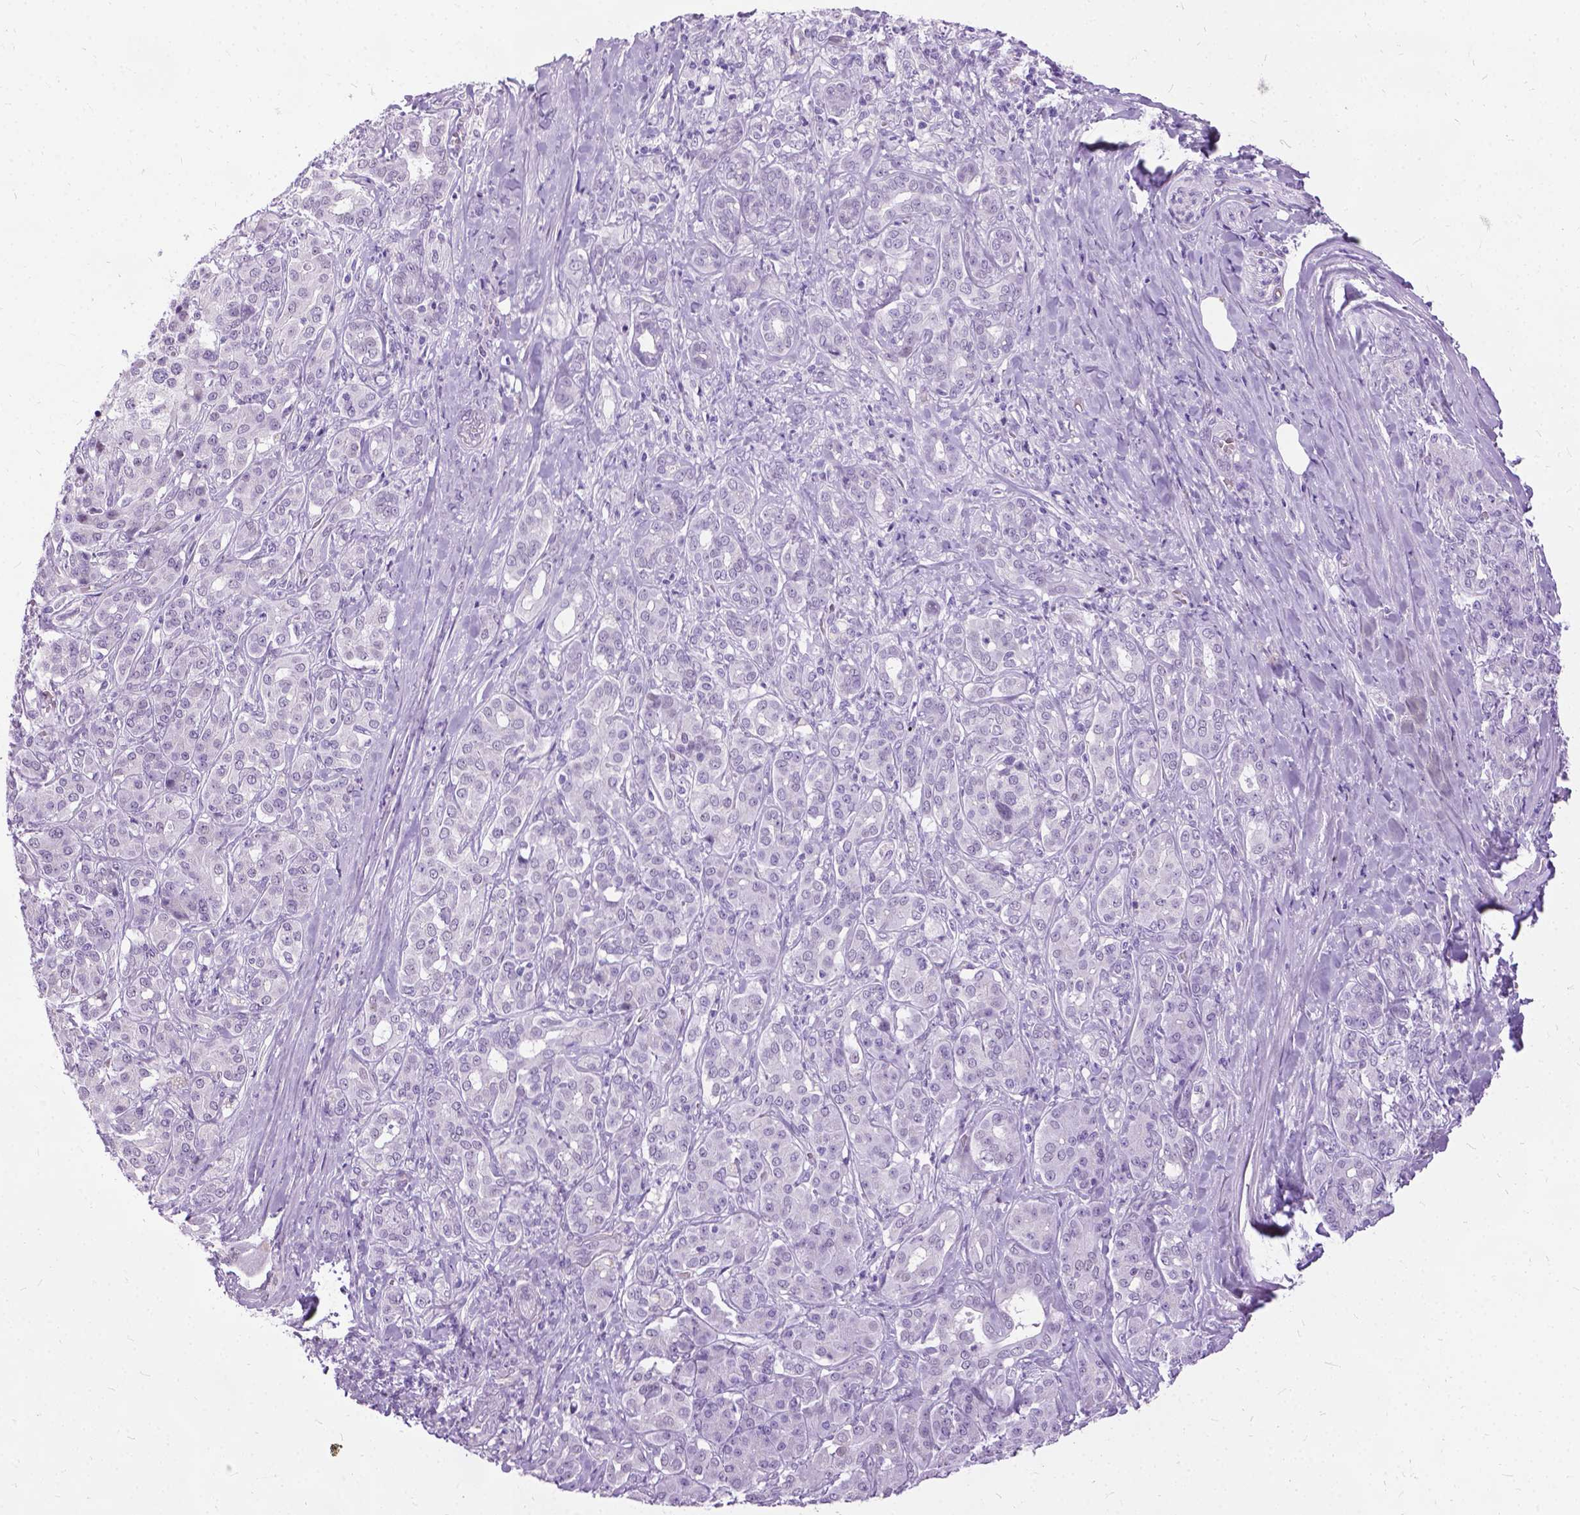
{"staining": {"intensity": "negative", "quantity": "none", "location": "none"}, "tissue": "pancreatic cancer", "cell_type": "Tumor cells", "image_type": "cancer", "snomed": [{"axis": "morphology", "description": "Normal tissue, NOS"}, {"axis": "morphology", "description": "Inflammation, NOS"}, {"axis": "morphology", "description": "Adenocarcinoma, NOS"}, {"axis": "topography", "description": "Pancreas"}], "caption": "There is no significant expression in tumor cells of pancreatic cancer. (DAB (3,3'-diaminobenzidine) IHC with hematoxylin counter stain).", "gene": "PROB1", "patient": {"sex": "male", "age": 57}}